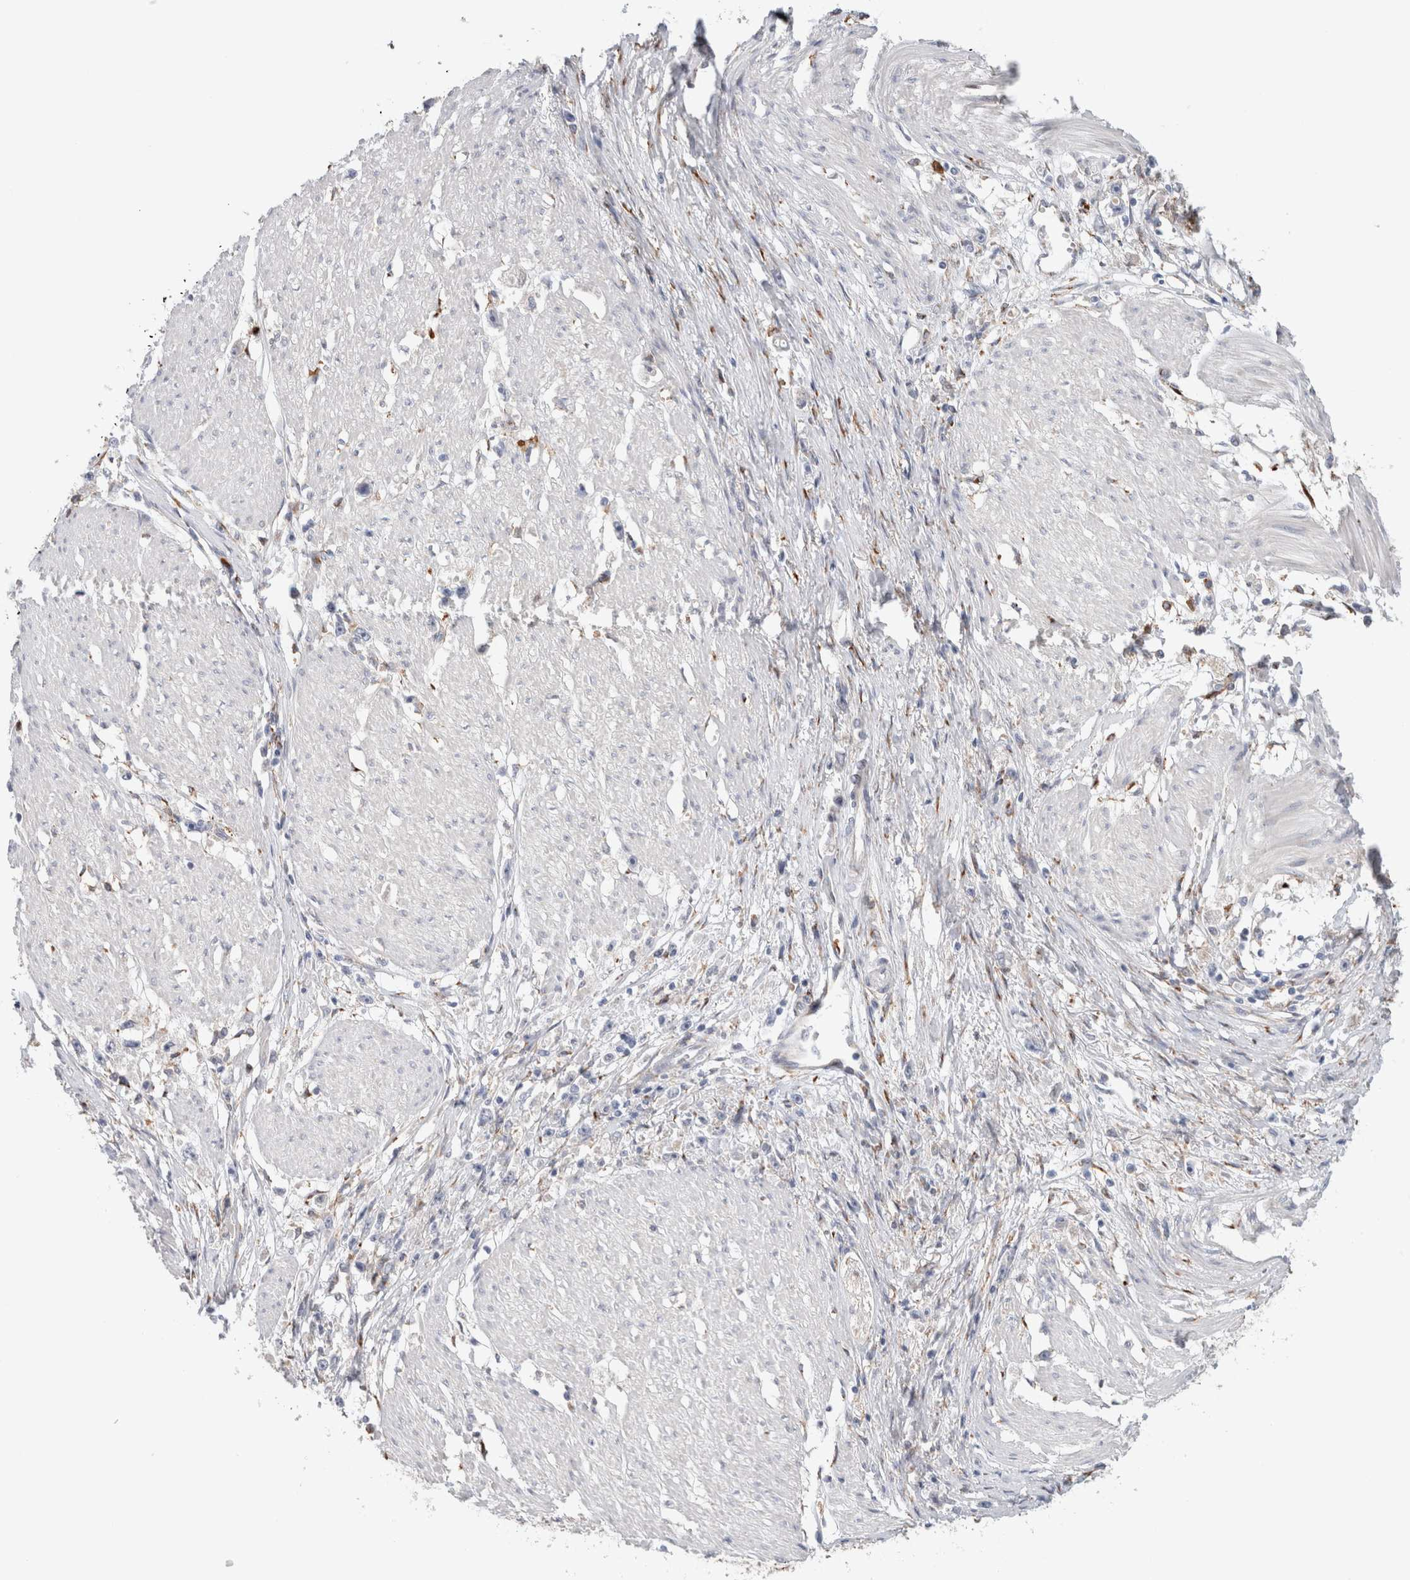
{"staining": {"intensity": "negative", "quantity": "none", "location": "none"}, "tissue": "stomach cancer", "cell_type": "Tumor cells", "image_type": "cancer", "snomed": [{"axis": "morphology", "description": "Adenocarcinoma, NOS"}, {"axis": "topography", "description": "Stomach"}], "caption": "Immunohistochemistry micrograph of neoplastic tissue: adenocarcinoma (stomach) stained with DAB reveals no significant protein staining in tumor cells. (DAB immunohistochemistry visualized using brightfield microscopy, high magnification).", "gene": "P4HA1", "patient": {"sex": "female", "age": 59}}